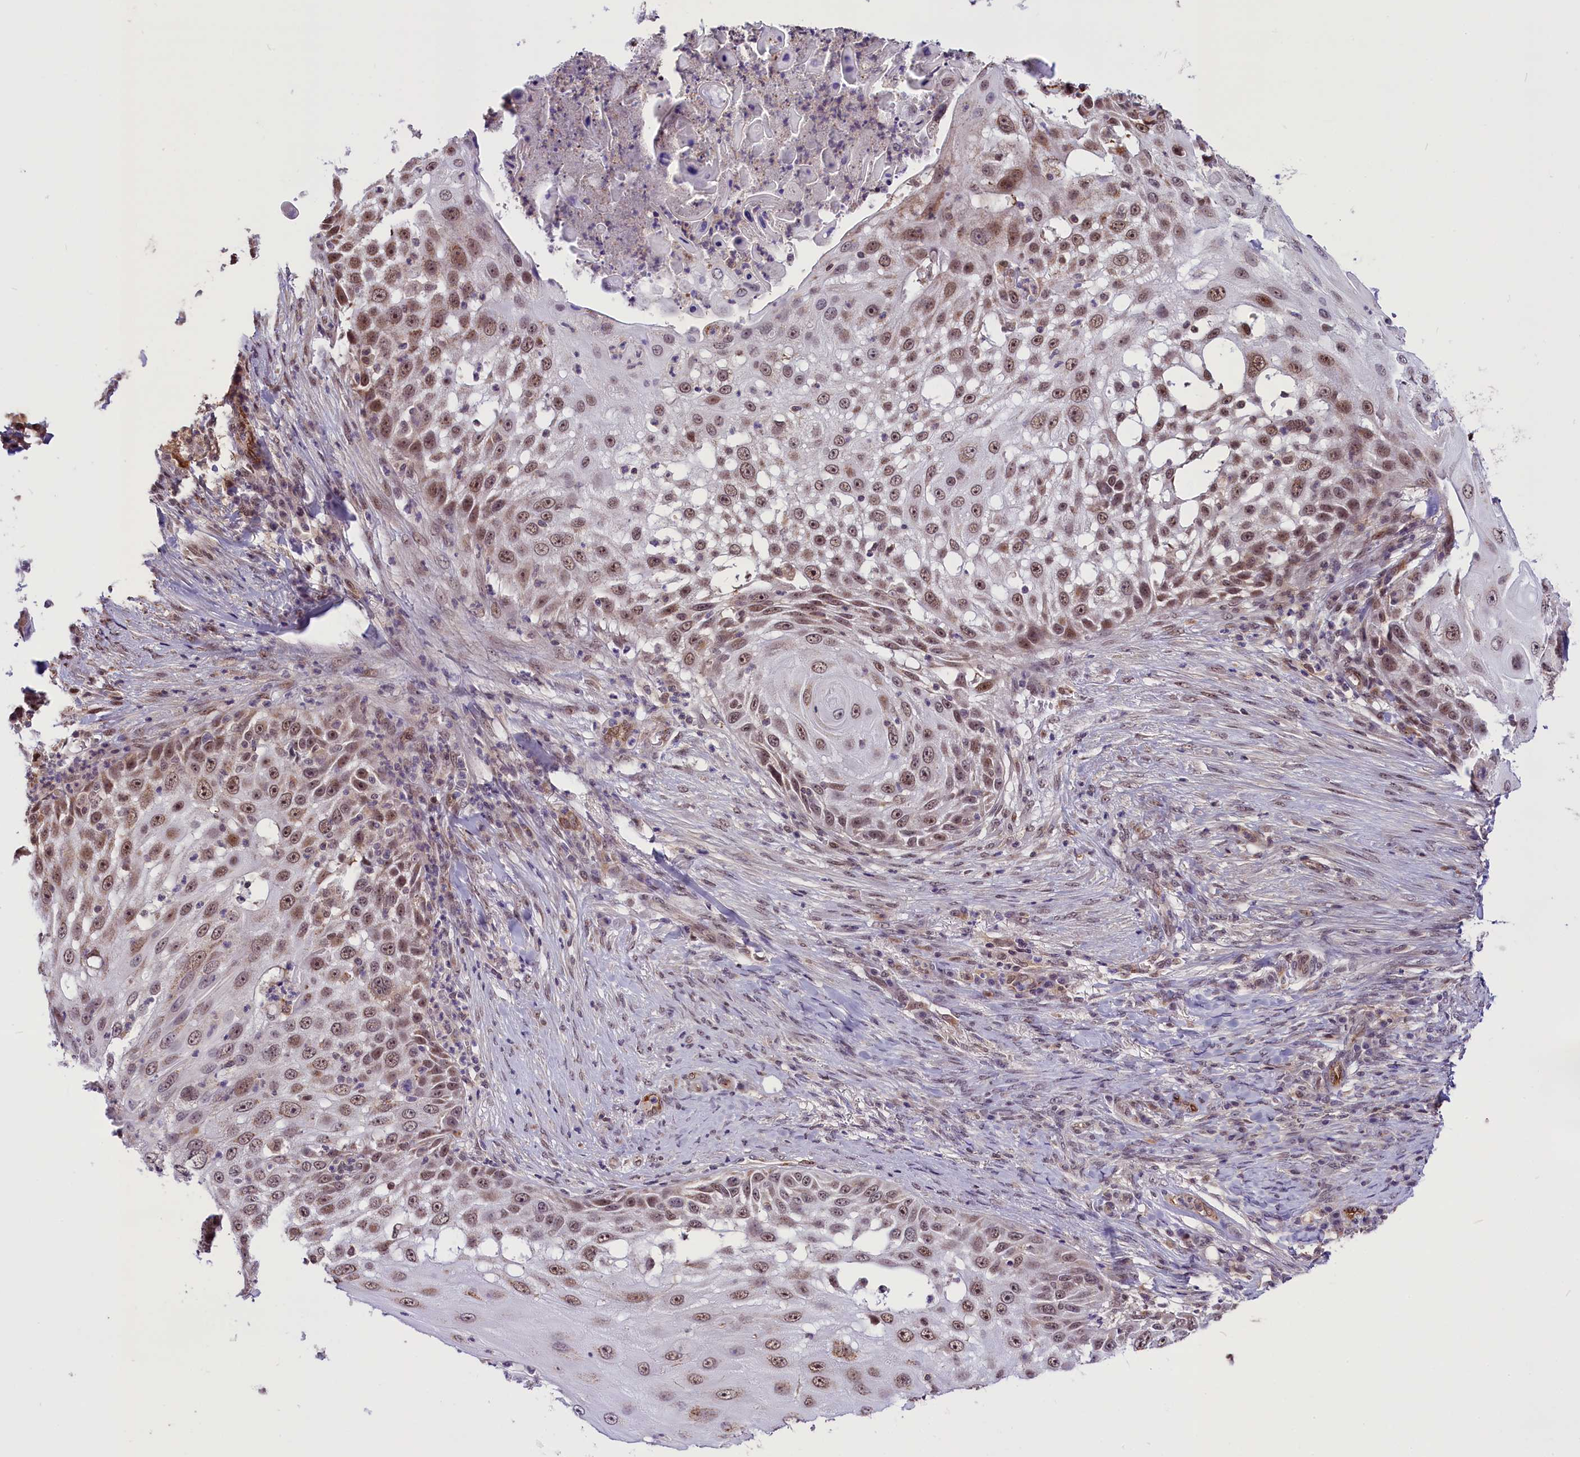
{"staining": {"intensity": "weak", "quantity": ">75%", "location": "nuclear"}, "tissue": "skin cancer", "cell_type": "Tumor cells", "image_type": "cancer", "snomed": [{"axis": "morphology", "description": "Squamous cell carcinoma, NOS"}, {"axis": "topography", "description": "Skin"}], "caption": "Immunohistochemical staining of human squamous cell carcinoma (skin) exhibits low levels of weak nuclear staining in approximately >75% of tumor cells.", "gene": "MRPL54", "patient": {"sex": "female", "age": 44}}